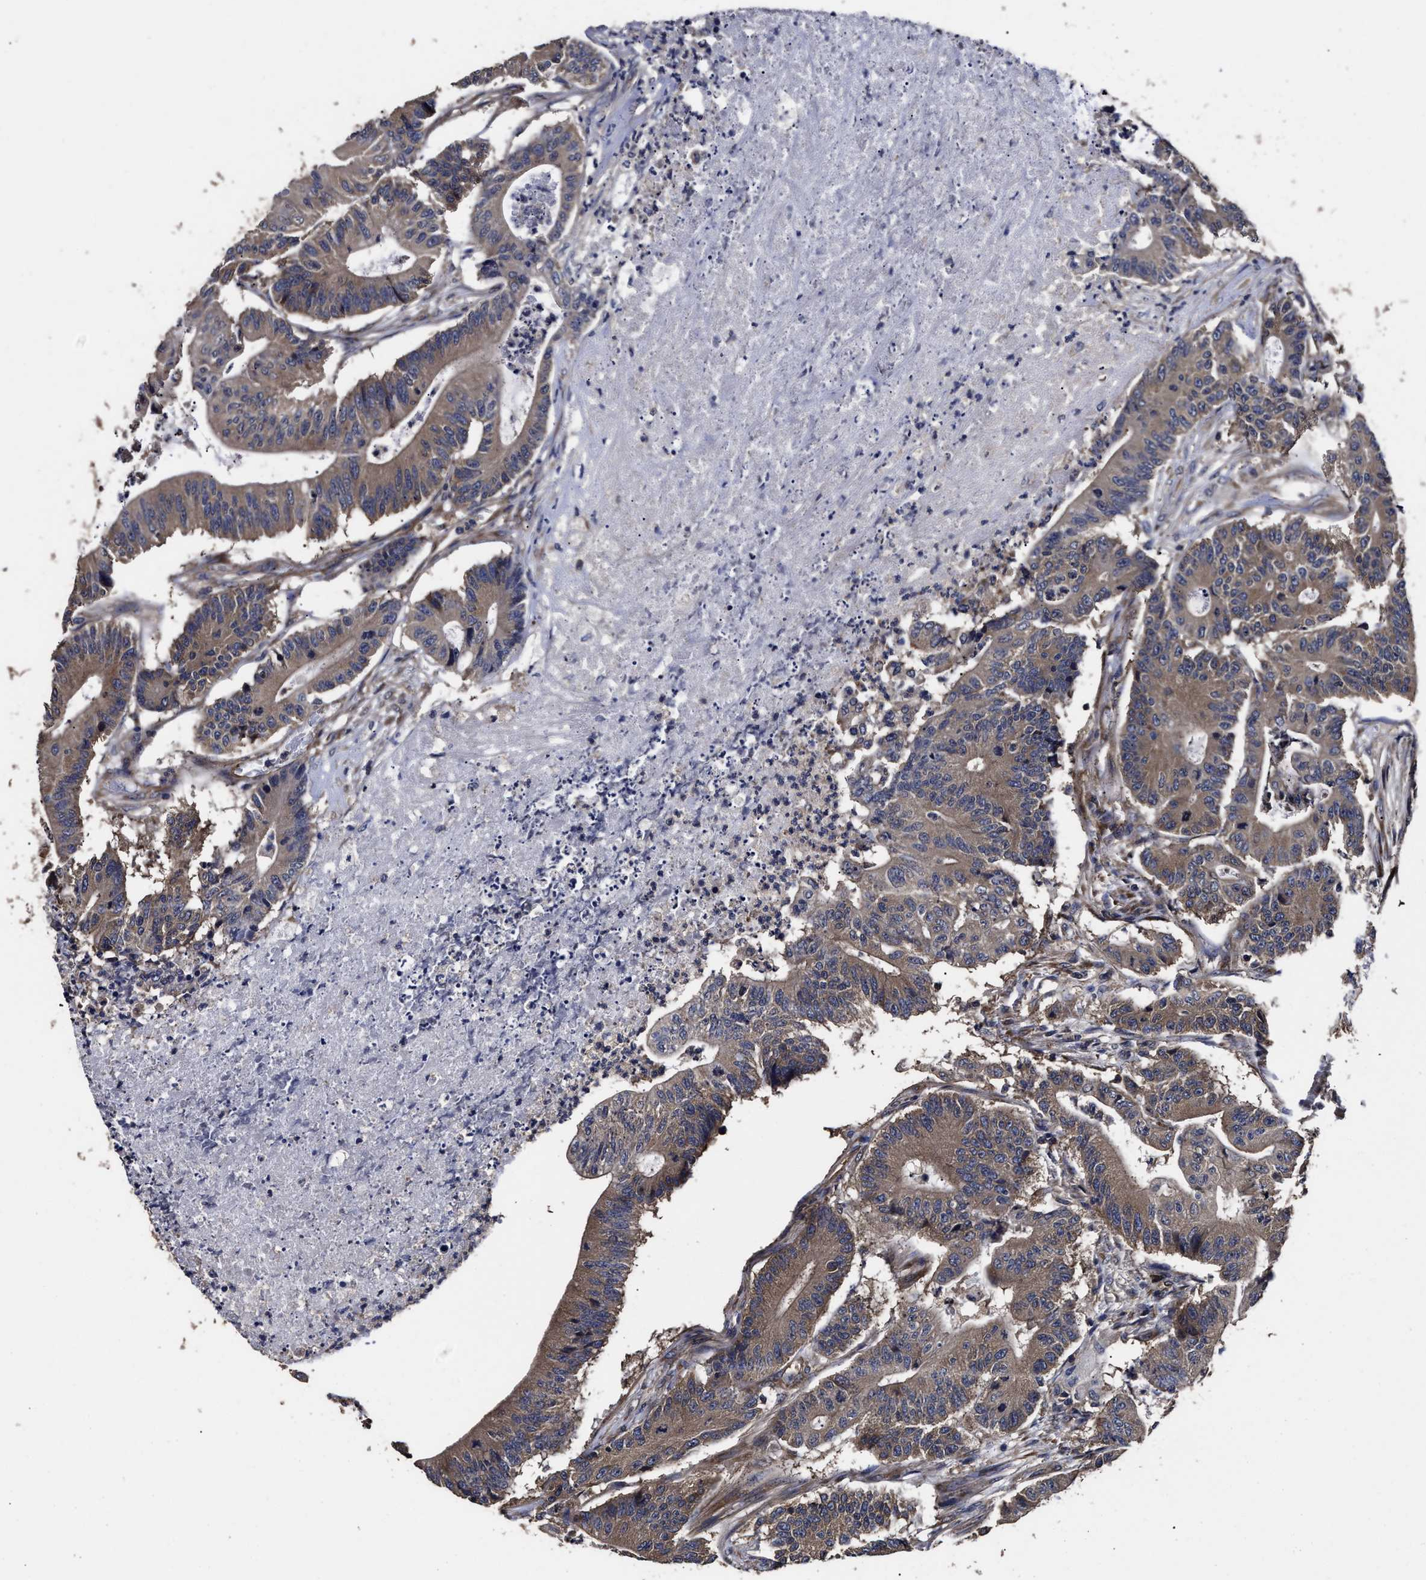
{"staining": {"intensity": "moderate", "quantity": ">75%", "location": "cytoplasmic/membranous"}, "tissue": "colorectal cancer", "cell_type": "Tumor cells", "image_type": "cancer", "snomed": [{"axis": "morphology", "description": "Adenocarcinoma, NOS"}, {"axis": "topography", "description": "Colon"}], "caption": "A brown stain shows moderate cytoplasmic/membranous positivity of a protein in human colorectal cancer tumor cells.", "gene": "AVEN", "patient": {"sex": "female", "age": 84}}